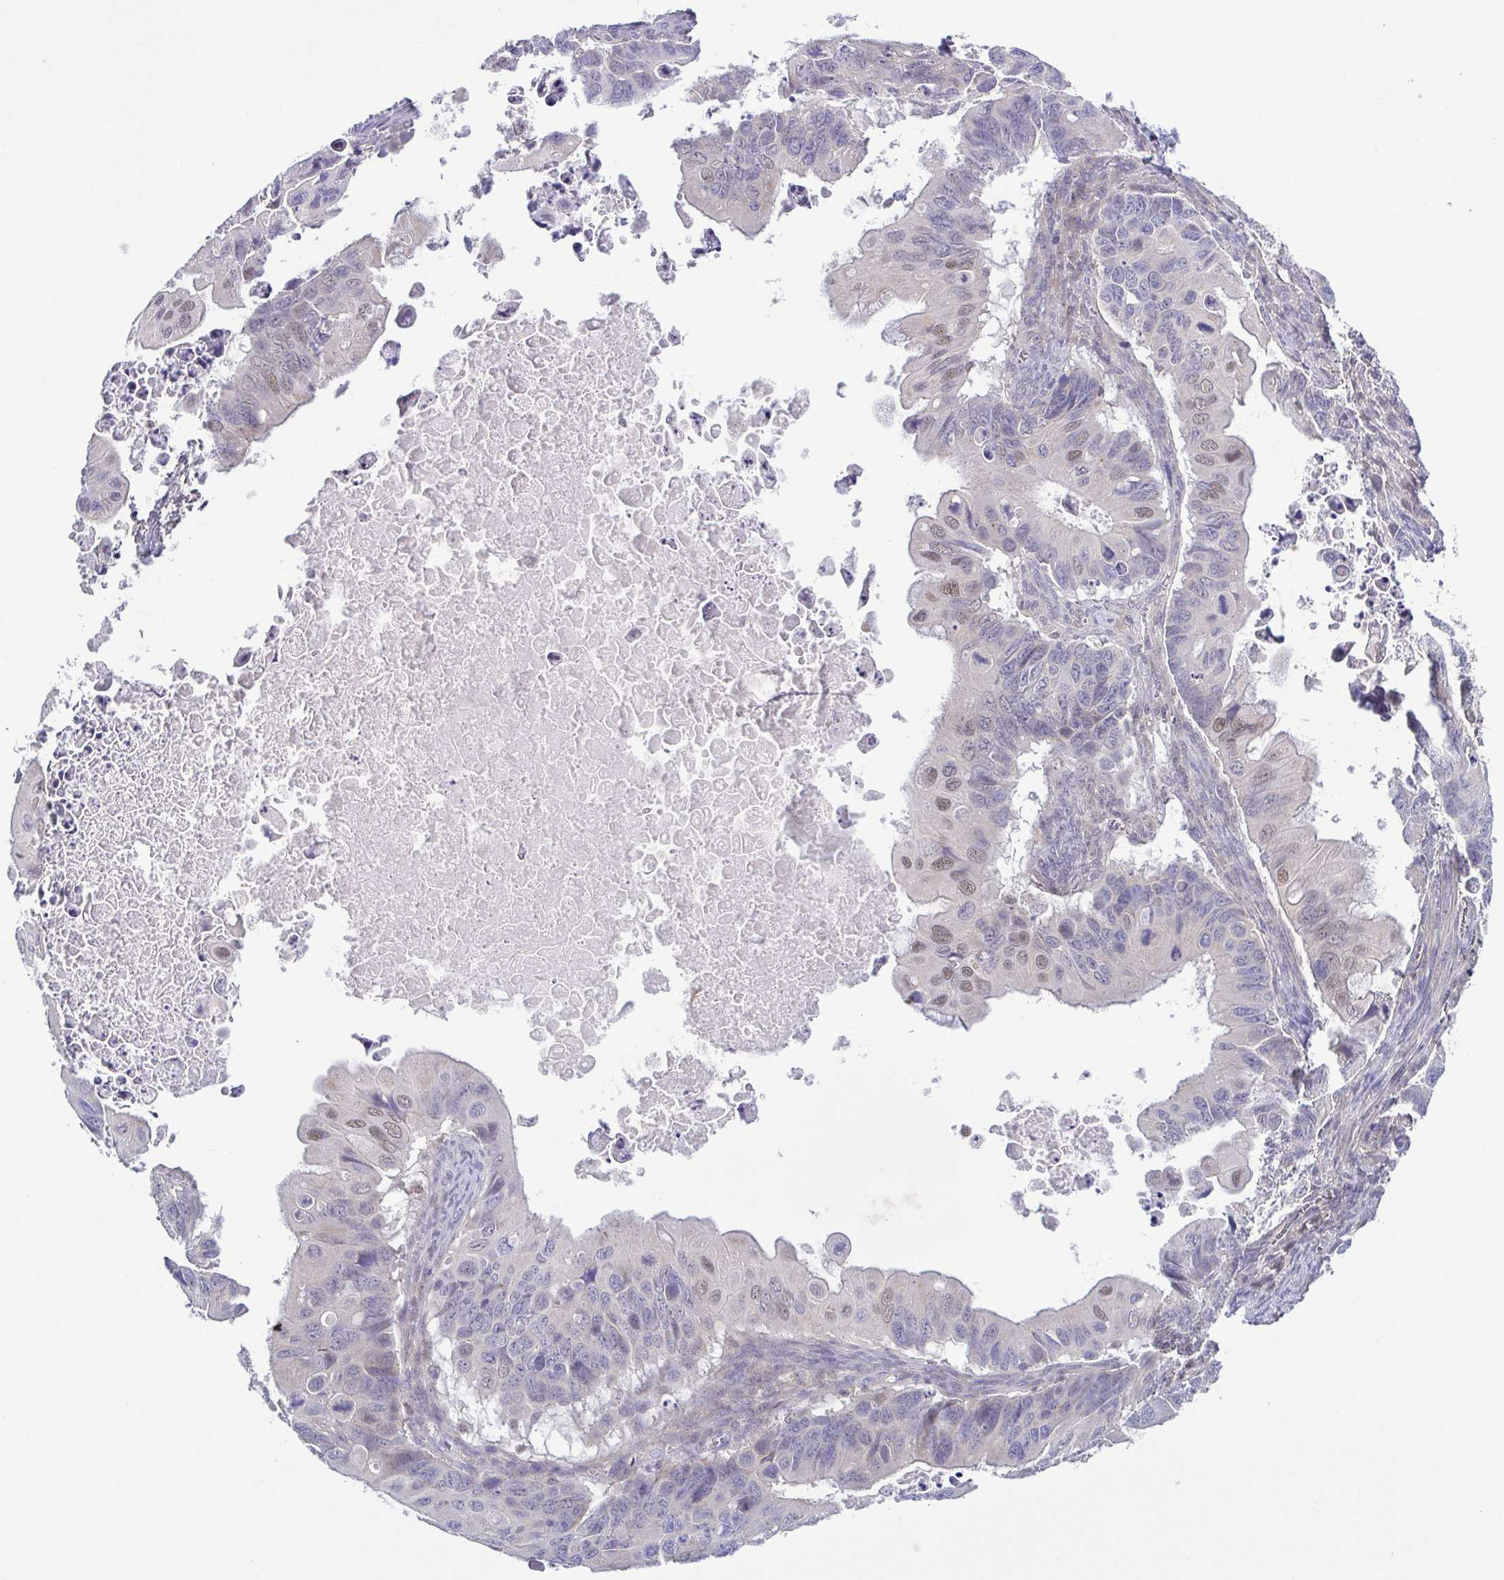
{"staining": {"intensity": "negative", "quantity": "none", "location": "none"}, "tissue": "ovarian cancer", "cell_type": "Tumor cells", "image_type": "cancer", "snomed": [{"axis": "morphology", "description": "Cystadenocarcinoma, mucinous, NOS"}, {"axis": "topography", "description": "Ovary"}], "caption": "Tumor cells are negative for brown protein staining in ovarian cancer. (DAB (3,3'-diaminobenzidine) immunohistochemistry, high magnification).", "gene": "UBE2Q1", "patient": {"sex": "female", "age": 64}}